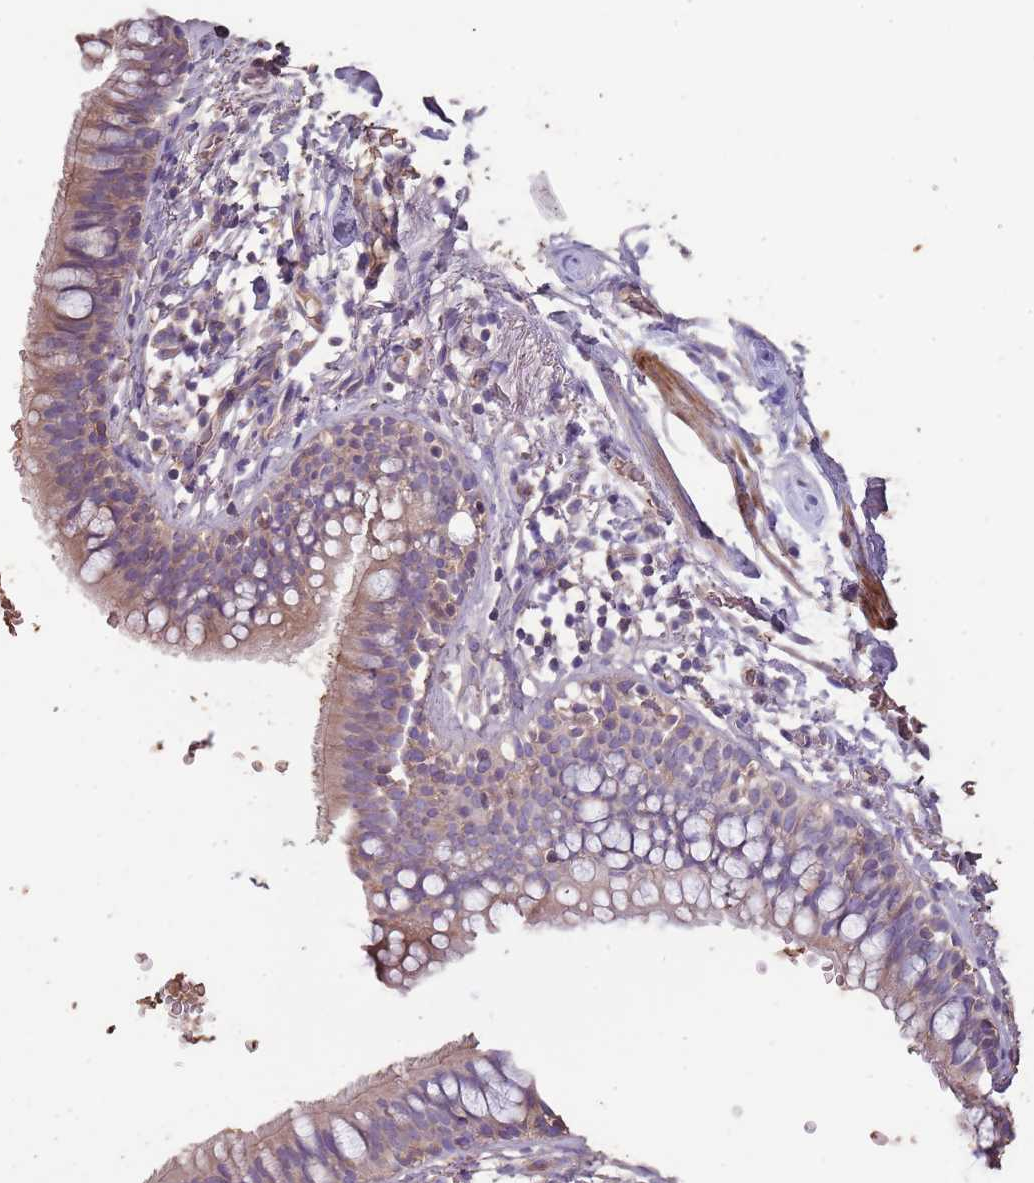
{"staining": {"intensity": "weak", "quantity": "25%-75%", "location": "cytoplasmic/membranous"}, "tissue": "bronchus", "cell_type": "Respiratory epithelial cells", "image_type": "normal", "snomed": [{"axis": "morphology", "description": "Normal tissue, NOS"}, {"axis": "topography", "description": "Cartilage tissue"}, {"axis": "topography", "description": "Bronchus"}], "caption": "Weak cytoplasmic/membranous positivity is identified in about 25%-75% of respiratory epithelial cells in benign bronchus.", "gene": "FECH", "patient": {"sex": "female", "age": 36}}